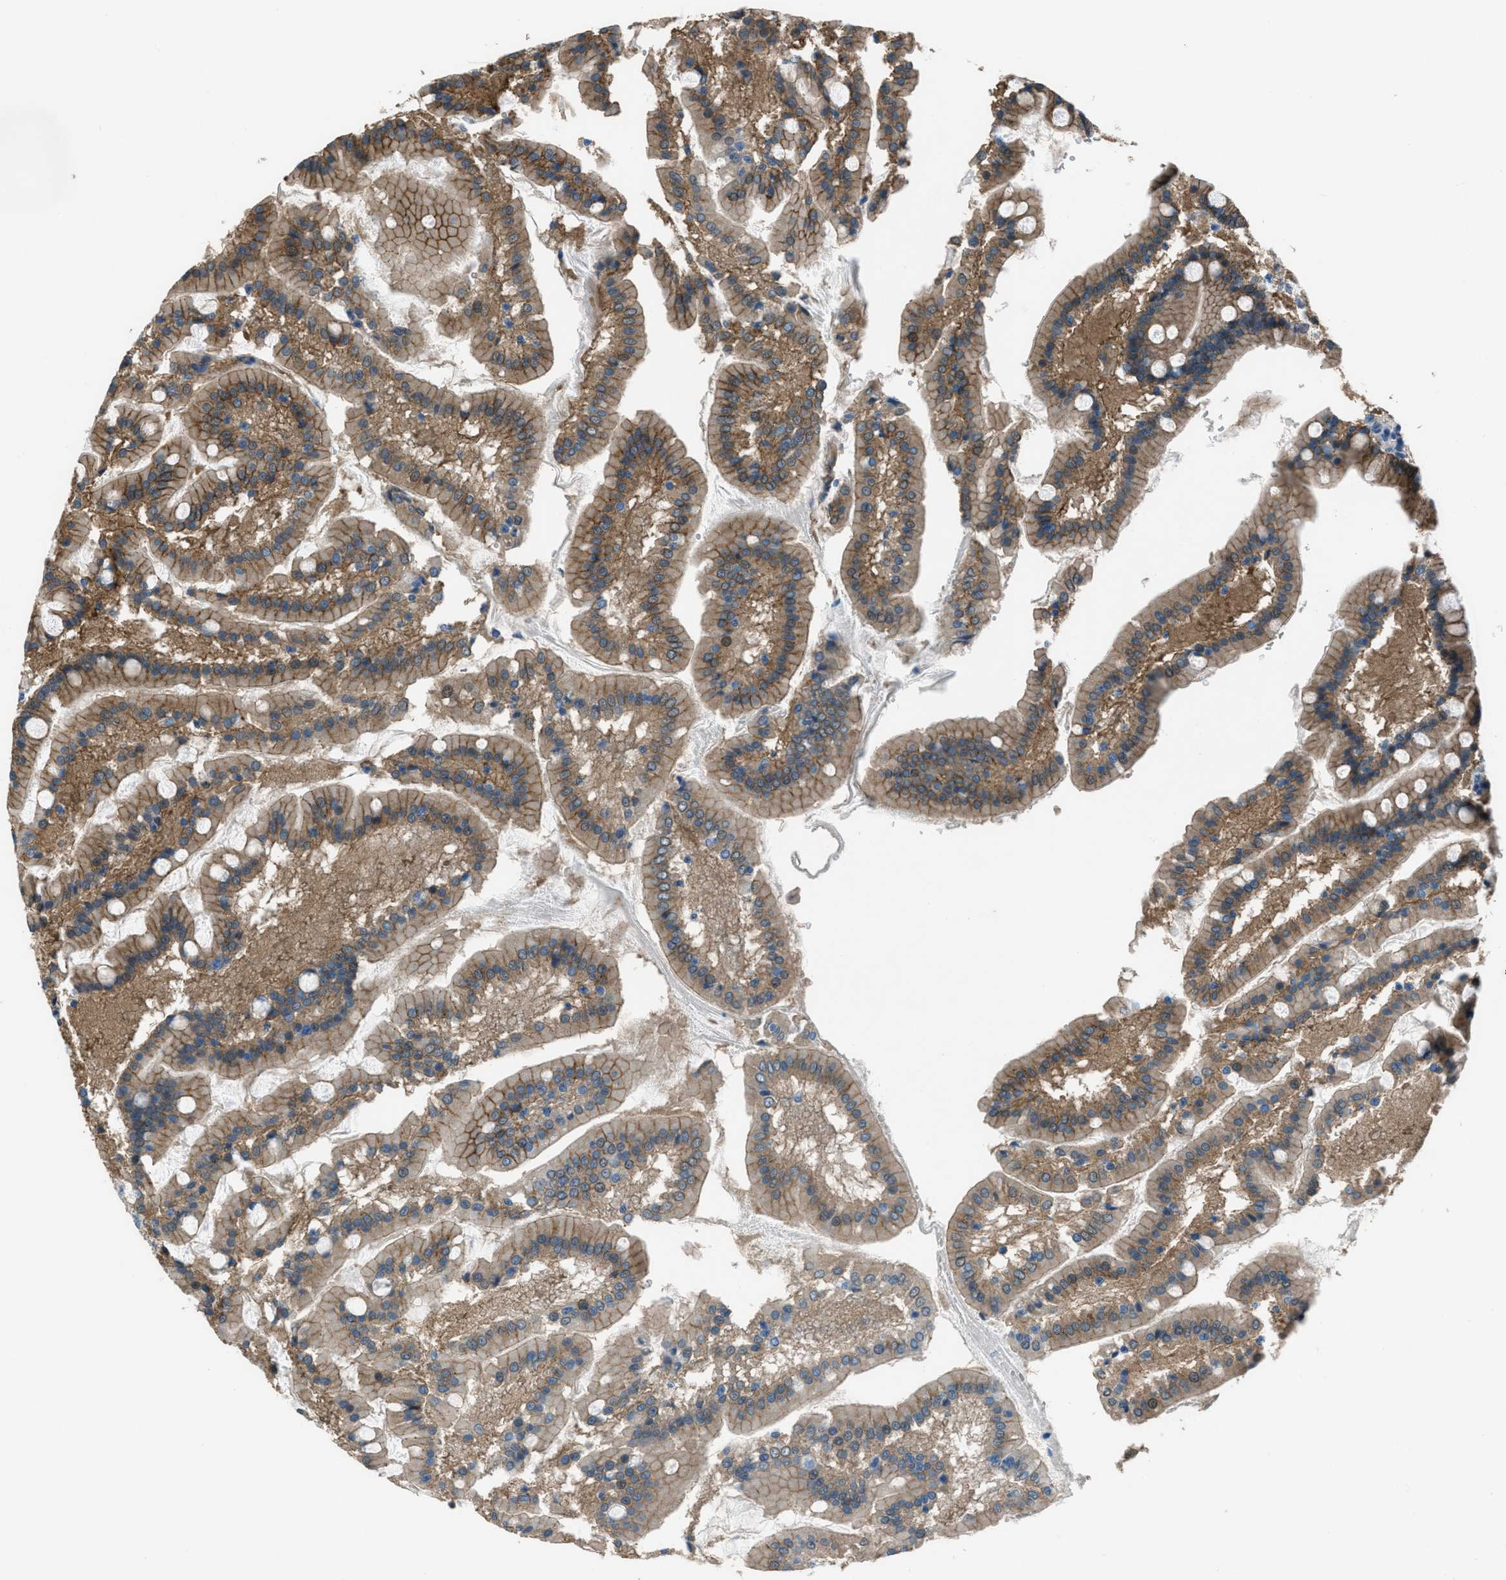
{"staining": {"intensity": "moderate", "quantity": ">75%", "location": "cytoplasmic/membranous"}, "tissue": "duodenum", "cell_type": "Glandular cells", "image_type": "normal", "snomed": [{"axis": "morphology", "description": "Normal tissue, NOS"}, {"axis": "topography", "description": "Duodenum"}], "caption": "IHC image of unremarkable duodenum: human duodenum stained using immunohistochemistry reveals medium levels of moderate protein expression localized specifically in the cytoplasmic/membranous of glandular cells, appearing as a cytoplasmic/membranous brown color.", "gene": "FBN1", "patient": {"sex": "male", "age": 50}}